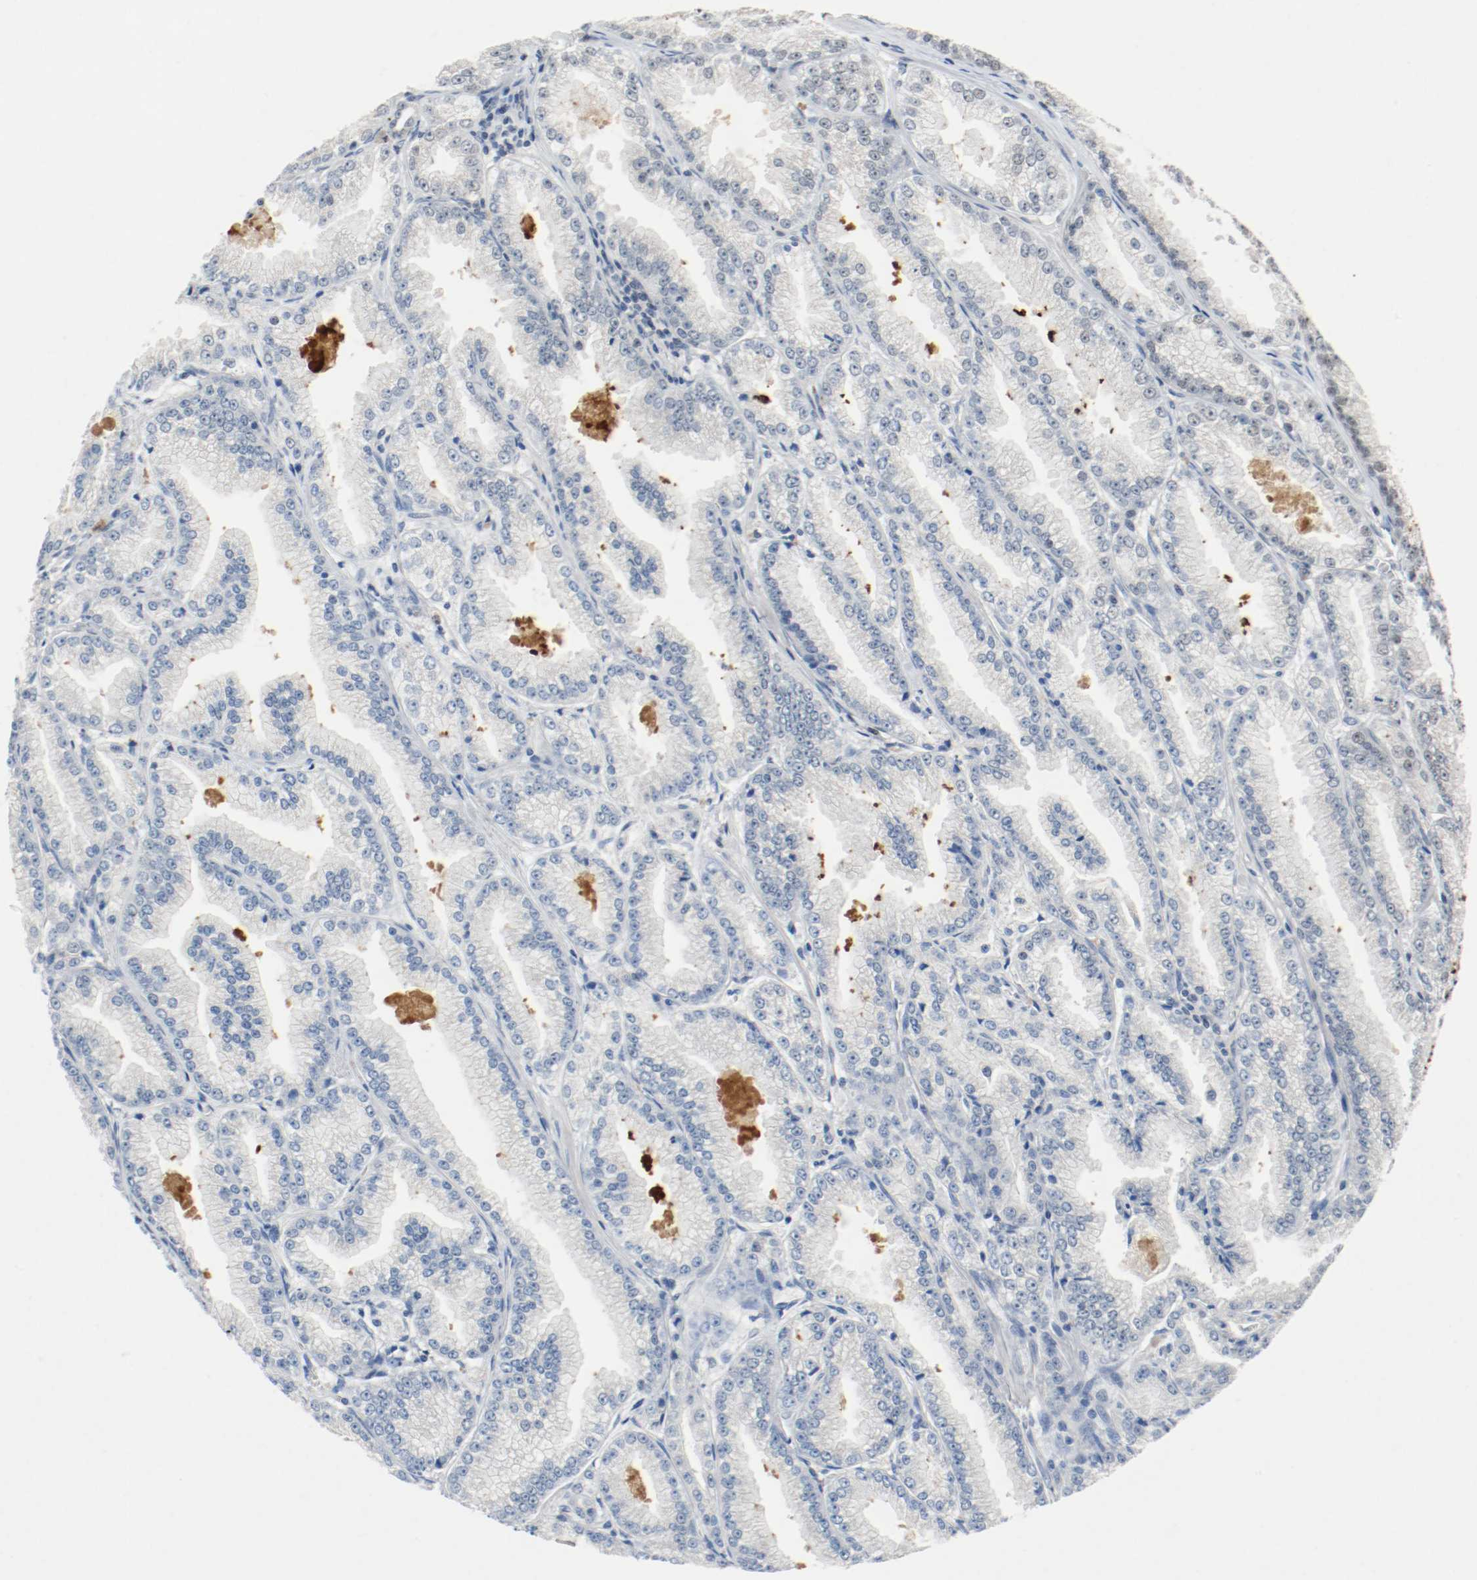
{"staining": {"intensity": "negative", "quantity": "none", "location": "none"}, "tissue": "prostate cancer", "cell_type": "Tumor cells", "image_type": "cancer", "snomed": [{"axis": "morphology", "description": "Adenocarcinoma, High grade"}, {"axis": "topography", "description": "Prostate"}], "caption": "Tumor cells show no significant protein expression in prostate high-grade adenocarcinoma.", "gene": "ASH1L", "patient": {"sex": "male", "age": 61}}